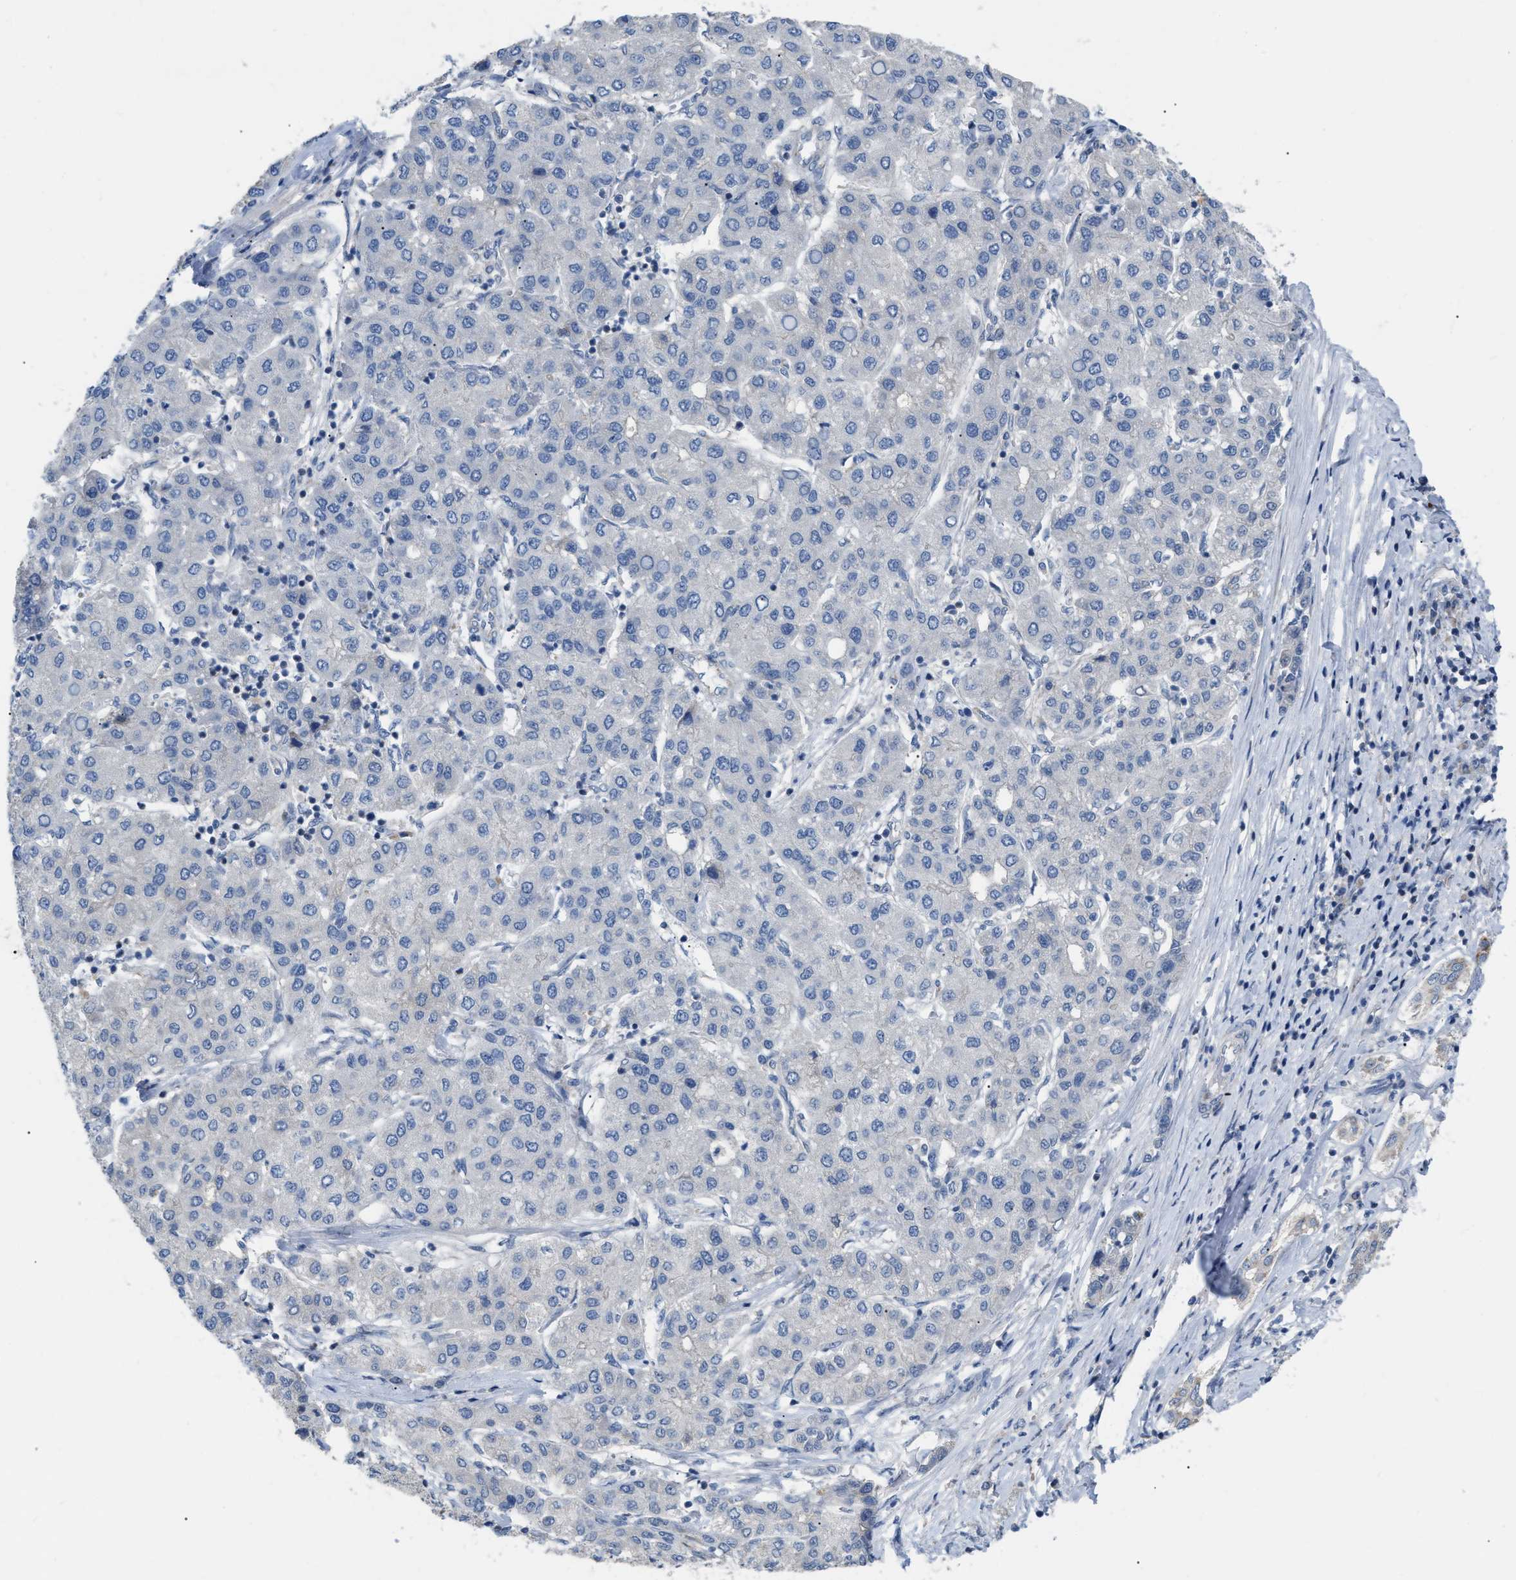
{"staining": {"intensity": "negative", "quantity": "none", "location": "none"}, "tissue": "liver cancer", "cell_type": "Tumor cells", "image_type": "cancer", "snomed": [{"axis": "morphology", "description": "Carcinoma, Hepatocellular, NOS"}, {"axis": "topography", "description": "Liver"}], "caption": "This photomicrograph is of liver cancer (hepatocellular carcinoma) stained with immunohistochemistry (IHC) to label a protein in brown with the nuclei are counter-stained blue. There is no positivity in tumor cells. (DAB (3,3'-diaminobenzidine) immunohistochemistry, high magnification).", "gene": "DHX58", "patient": {"sex": "male", "age": 65}}